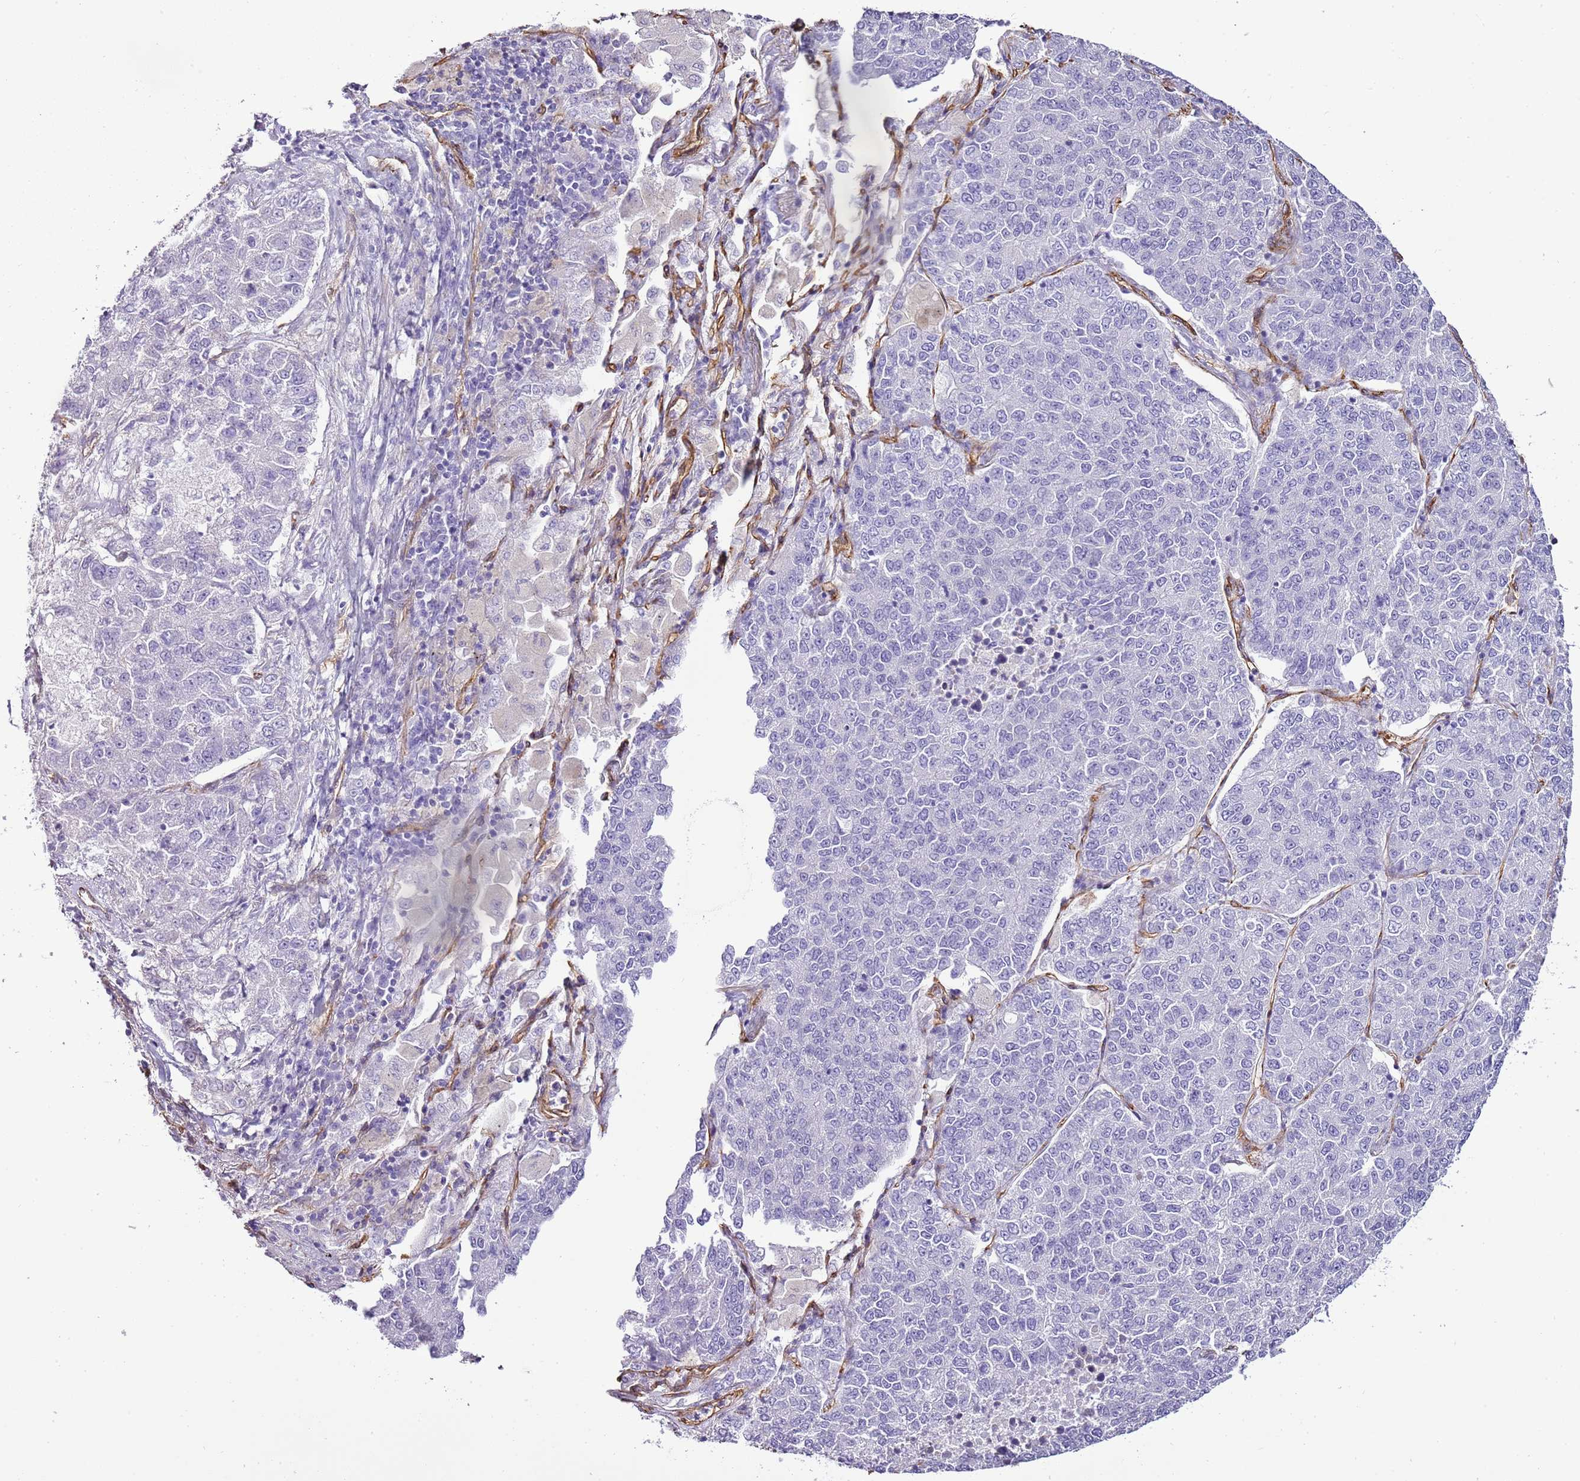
{"staining": {"intensity": "negative", "quantity": "none", "location": "none"}, "tissue": "lung cancer", "cell_type": "Tumor cells", "image_type": "cancer", "snomed": [{"axis": "morphology", "description": "Adenocarcinoma, NOS"}, {"axis": "topography", "description": "Lung"}], "caption": "Immunohistochemistry image of neoplastic tissue: human lung cancer stained with DAB demonstrates no significant protein positivity in tumor cells.", "gene": "CTDSPL", "patient": {"sex": "male", "age": 49}}